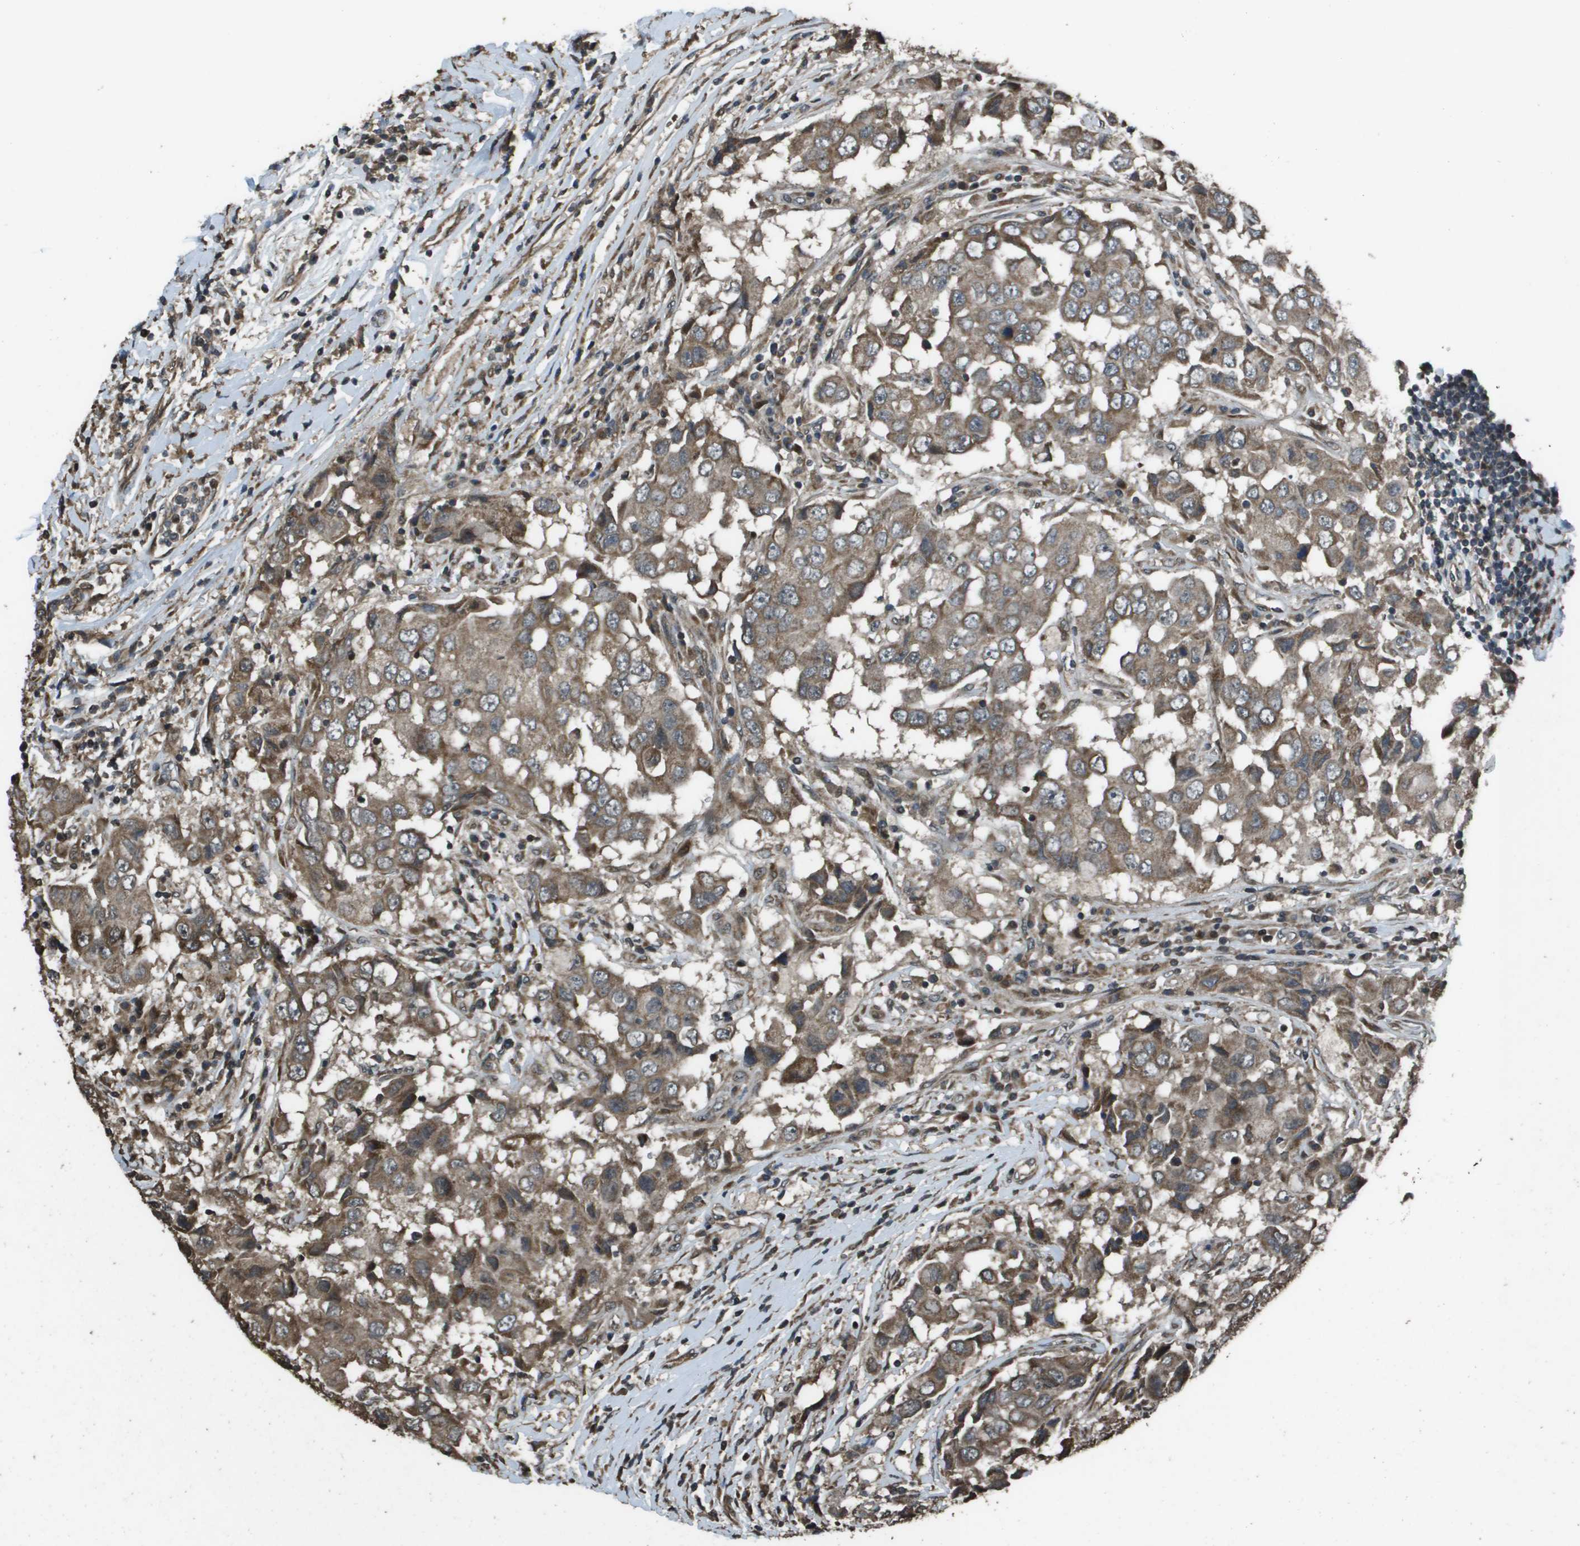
{"staining": {"intensity": "moderate", "quantity": ">75%", "location": "cytoplasmic/membranous"}, "tissue": "breast cancer", "cell_type": "Tumor cells", "image_type": "cancer", "snomed": [{"axis": "morphology", "description": "Duct carcinoma"}, {"axis": "topography", "description": "Breast"}], "caption": "Moderate cytoplasmic/membranous staining is seen in approximately >75% of tumor cells in breast infiltrating ductal carcinoma.", "gene": "FIG4", "patient": {"sex": "female", "age": 27}}